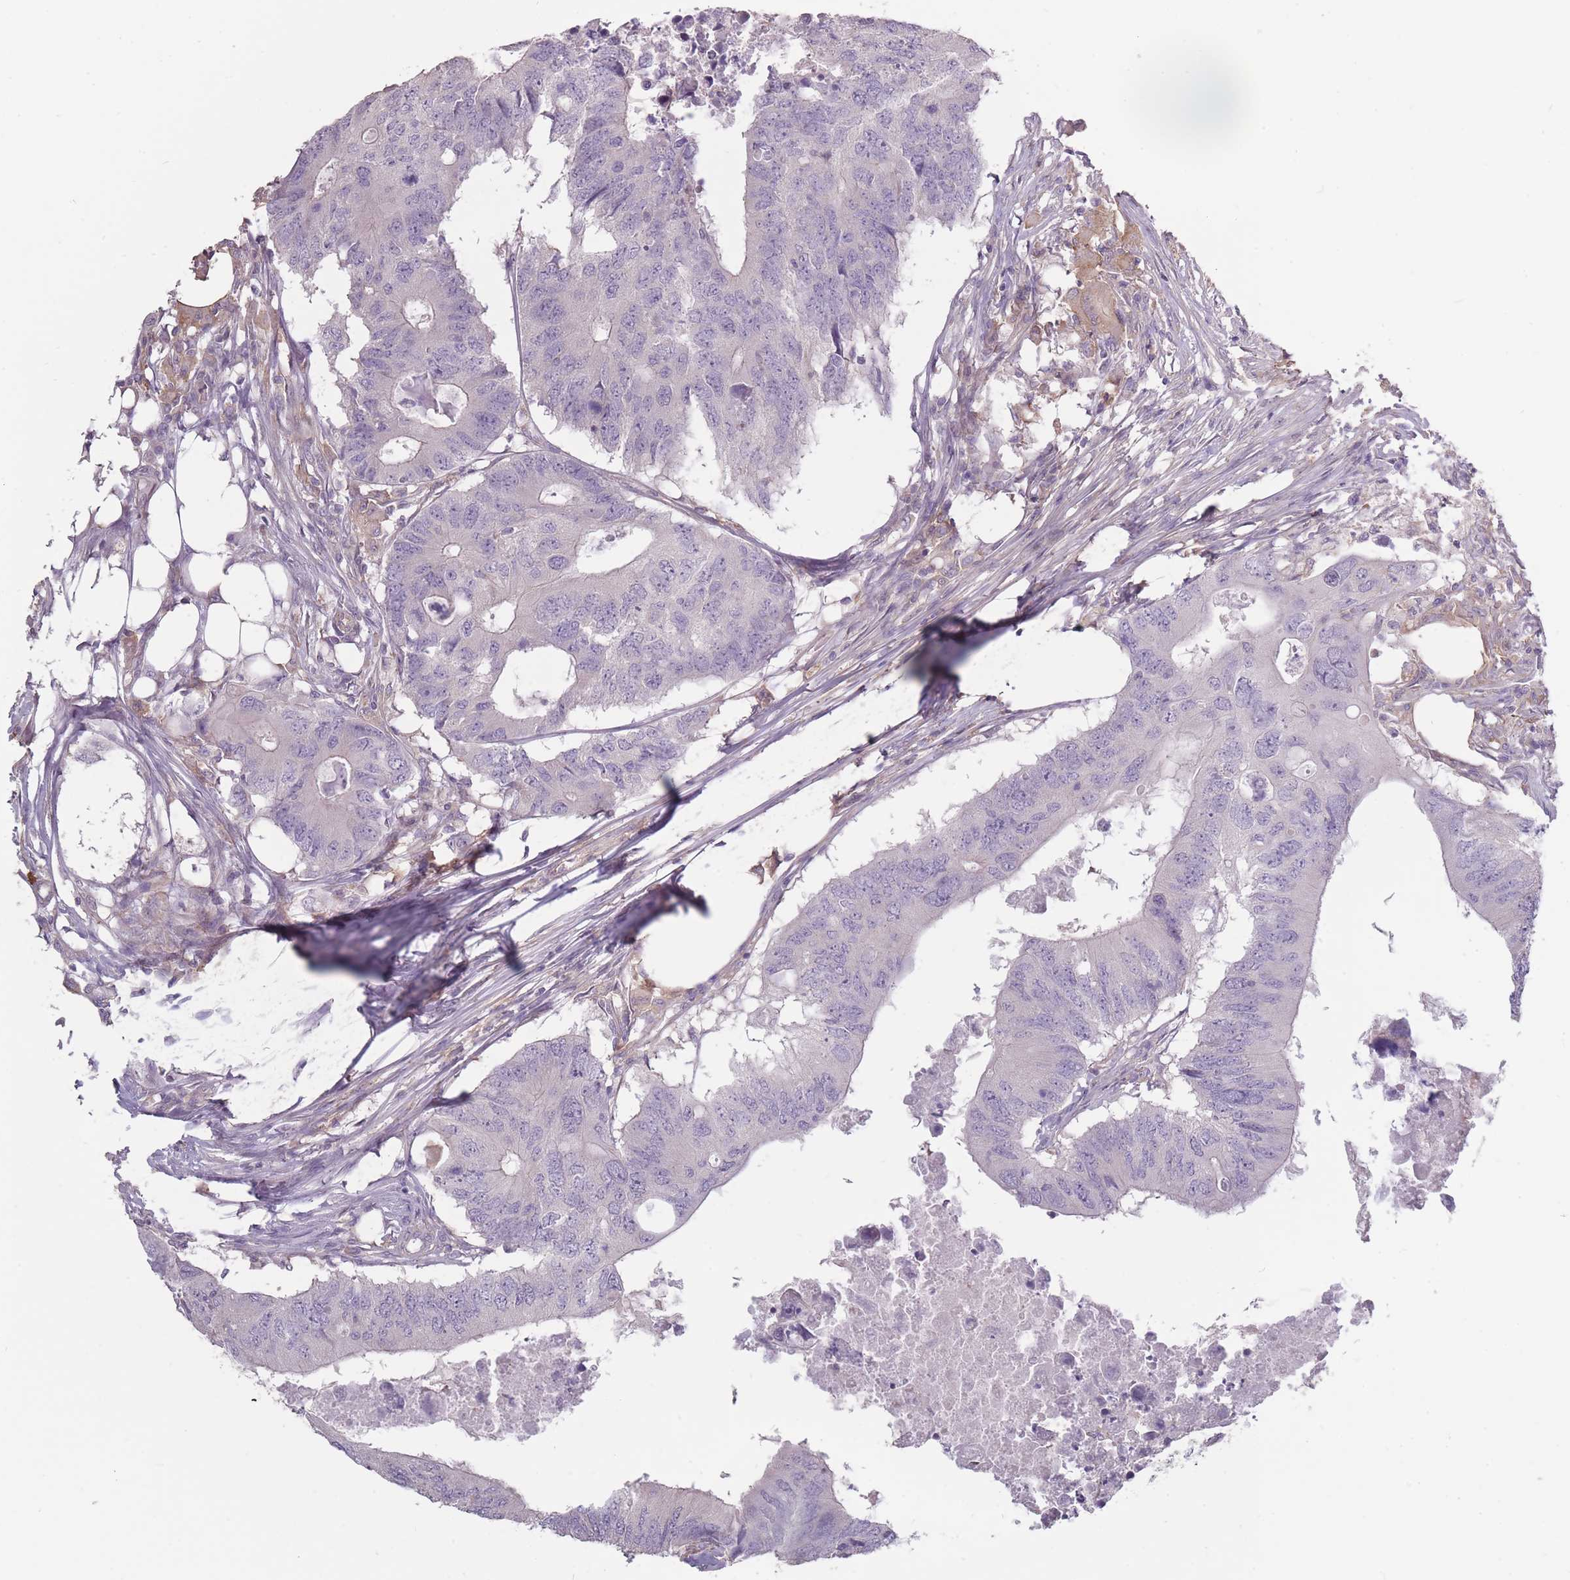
{"staining": {"intensity": "negative", "quantity": "none", "location": "none"}, "tissue": "colorectal cancer", "cell_type": "Tumor cells", "image_type": "cancer", "snomed": [{"axis": "morphology", "description": "Adenocarcinoma, NOS"}, {"axis": "topography", "description": "Colon"}], "caption": "DAB immunohistochemical staining of human colorectal cancer (adenocarcinoma) displays no significant staining in tumor cells. Brightfield microscopy of IHC stained with DAB (3,3'-diaminobenzidine) (brown) and hematoxylin (blue), captured at high magnification.", "gene": "TET3", "patient": {"sex": "male", "age": 71}}